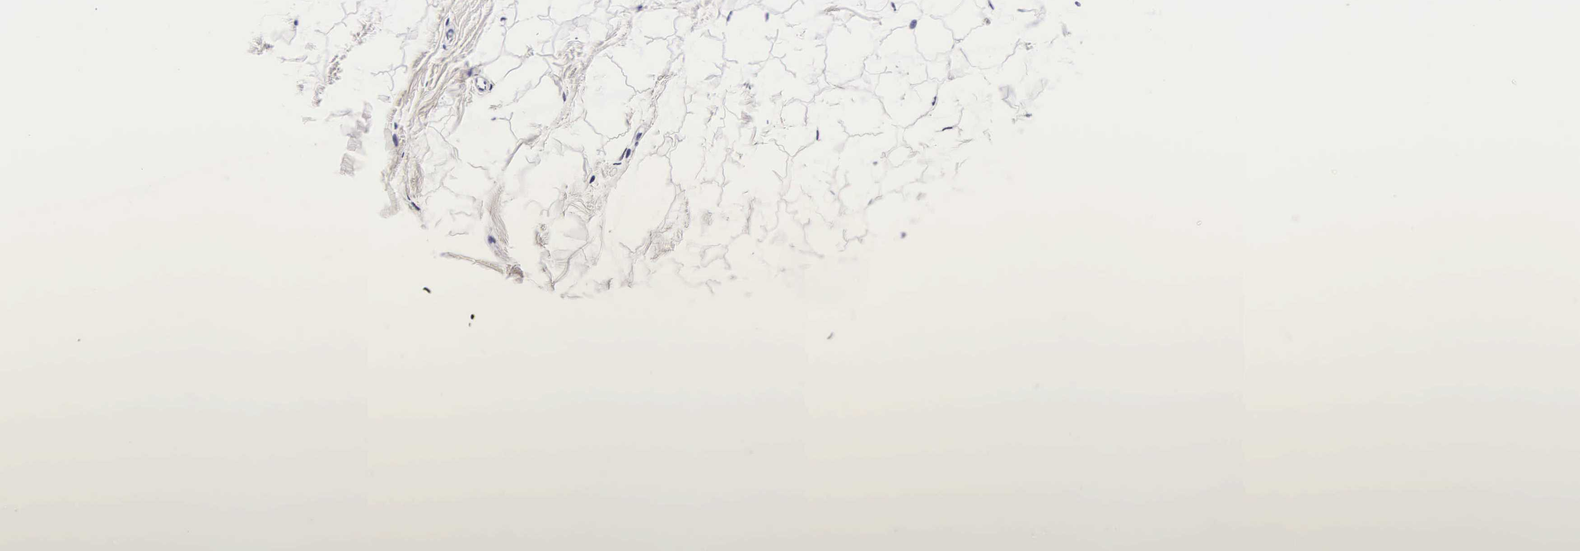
{"staining": {"intensity": "negative", "quantity": "none", "location": "none"}, "tissue": "adipose tissue", "cell_type": "Adipocytes", "image_type": "normal", "snomed": [{"axis": "morphology", "description": "Normal tissue, NOS"}, {"axis": "topography", "description": "Breast"}], "caption": "Adipocytes show no significant staining in unremarkable adipose tissue. (IHC, brightfield microscopy, high magnification).", "gene": "DGCR2", "patient": {"sex": "female", "age": 44}}